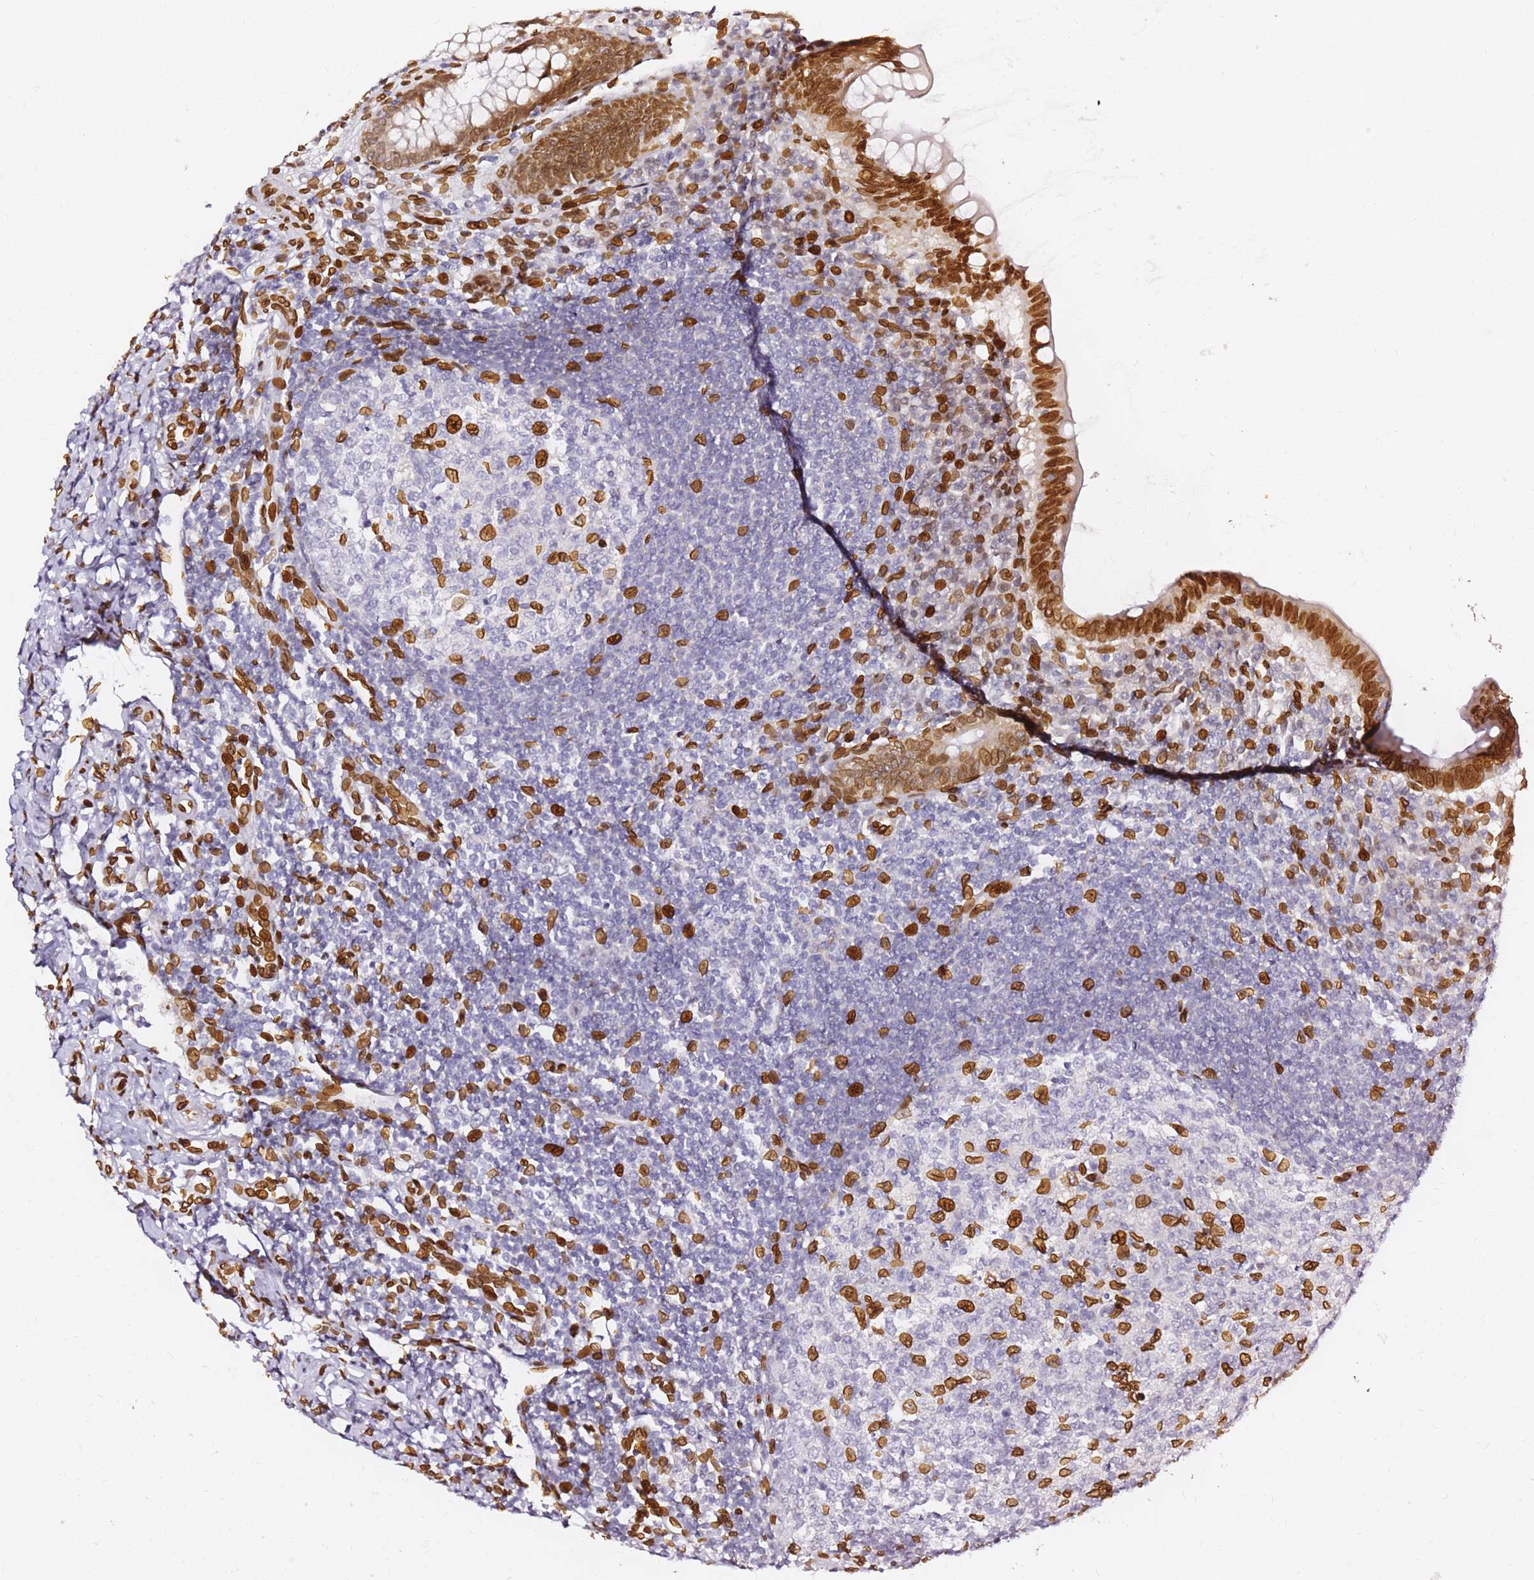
{"staining": {"intensity": "strong", "quantity": ">75%", "location": "cytoplasmic/membranous,nuclear"}, "tissue": "appendix", "cell_type": "Glandular cells", "image_type": "normal", "snomed": [{"axis": "morphology", "description": "Normal tissue, NOS"}, {"axis": "topography", "description": "Appendix"}], "caption": "Approximately >75% of glandular cells in normal human appendix exhibit strong cytoplasmic/membranous,nuclear protein staining as visualized by brown immunohistochemical staining.", "gene": "C6orf141", "patient": {"sex": "female", "age": 33}}